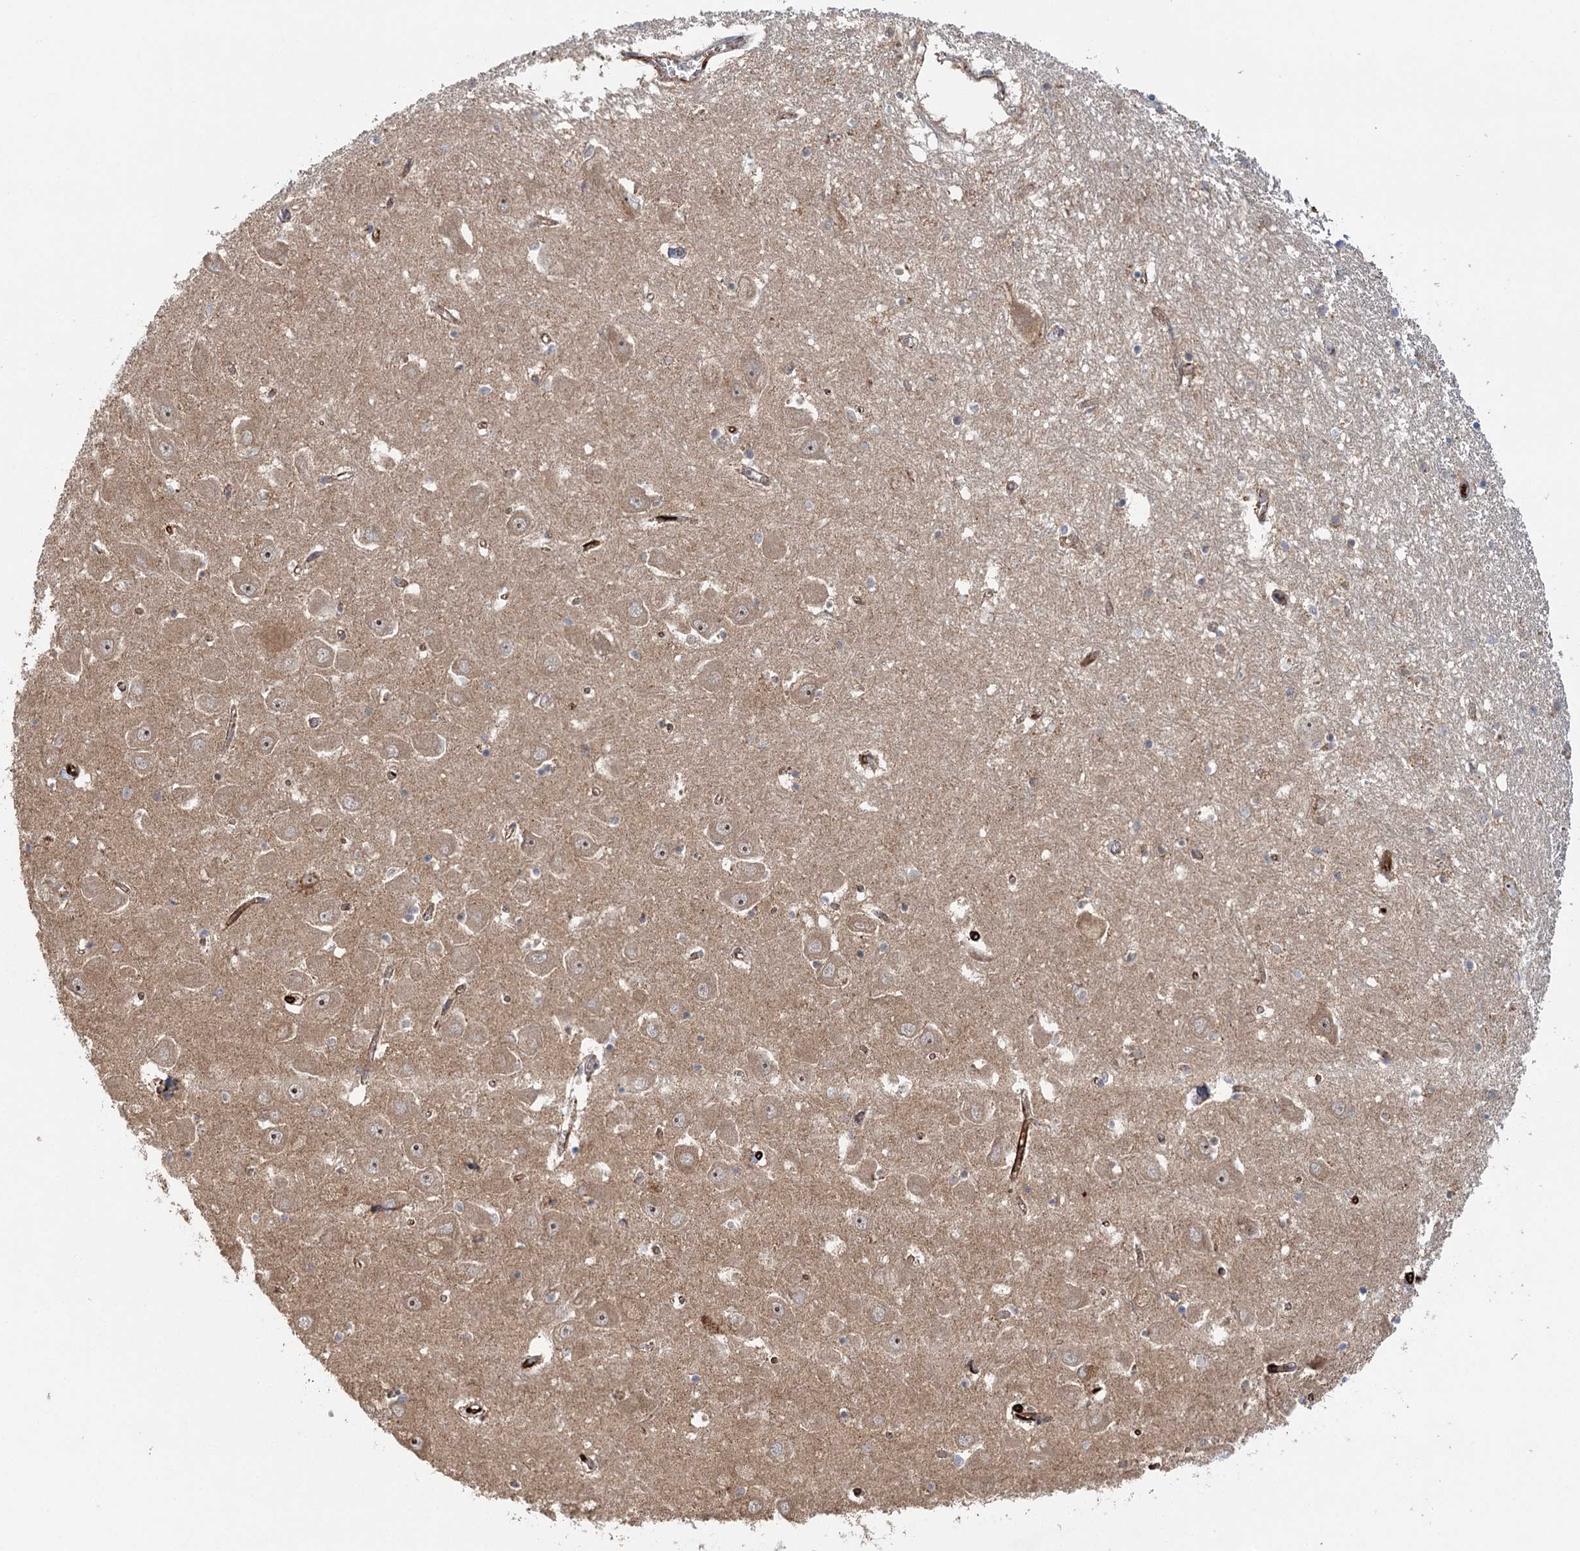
{"staining": {"intensity": "weak", "quantity": "<25%", "location": "cytoplasmic/membranous"}, "tissue": "hippocampus", "cell_type": "Glial cells", "image_type": "normal", "snomed": [{"axis": "morphology", "description": "Normal tissue, NOS"}, {"axis": "topography", "description": "Hippocampus"}], "caption": "Immunohistochemistry (IHC) micrograph of normal hippocampus: hippocampus stained with DAB (3,3'-diaminobenzidine) exhibits no significant protein staining in glial cells. (Immunohistochemistry (IHC), brightfield microscopy, high magnification).", "gene": "ENSG00000273217", "patient": {"sex": "male", "age": 70}}